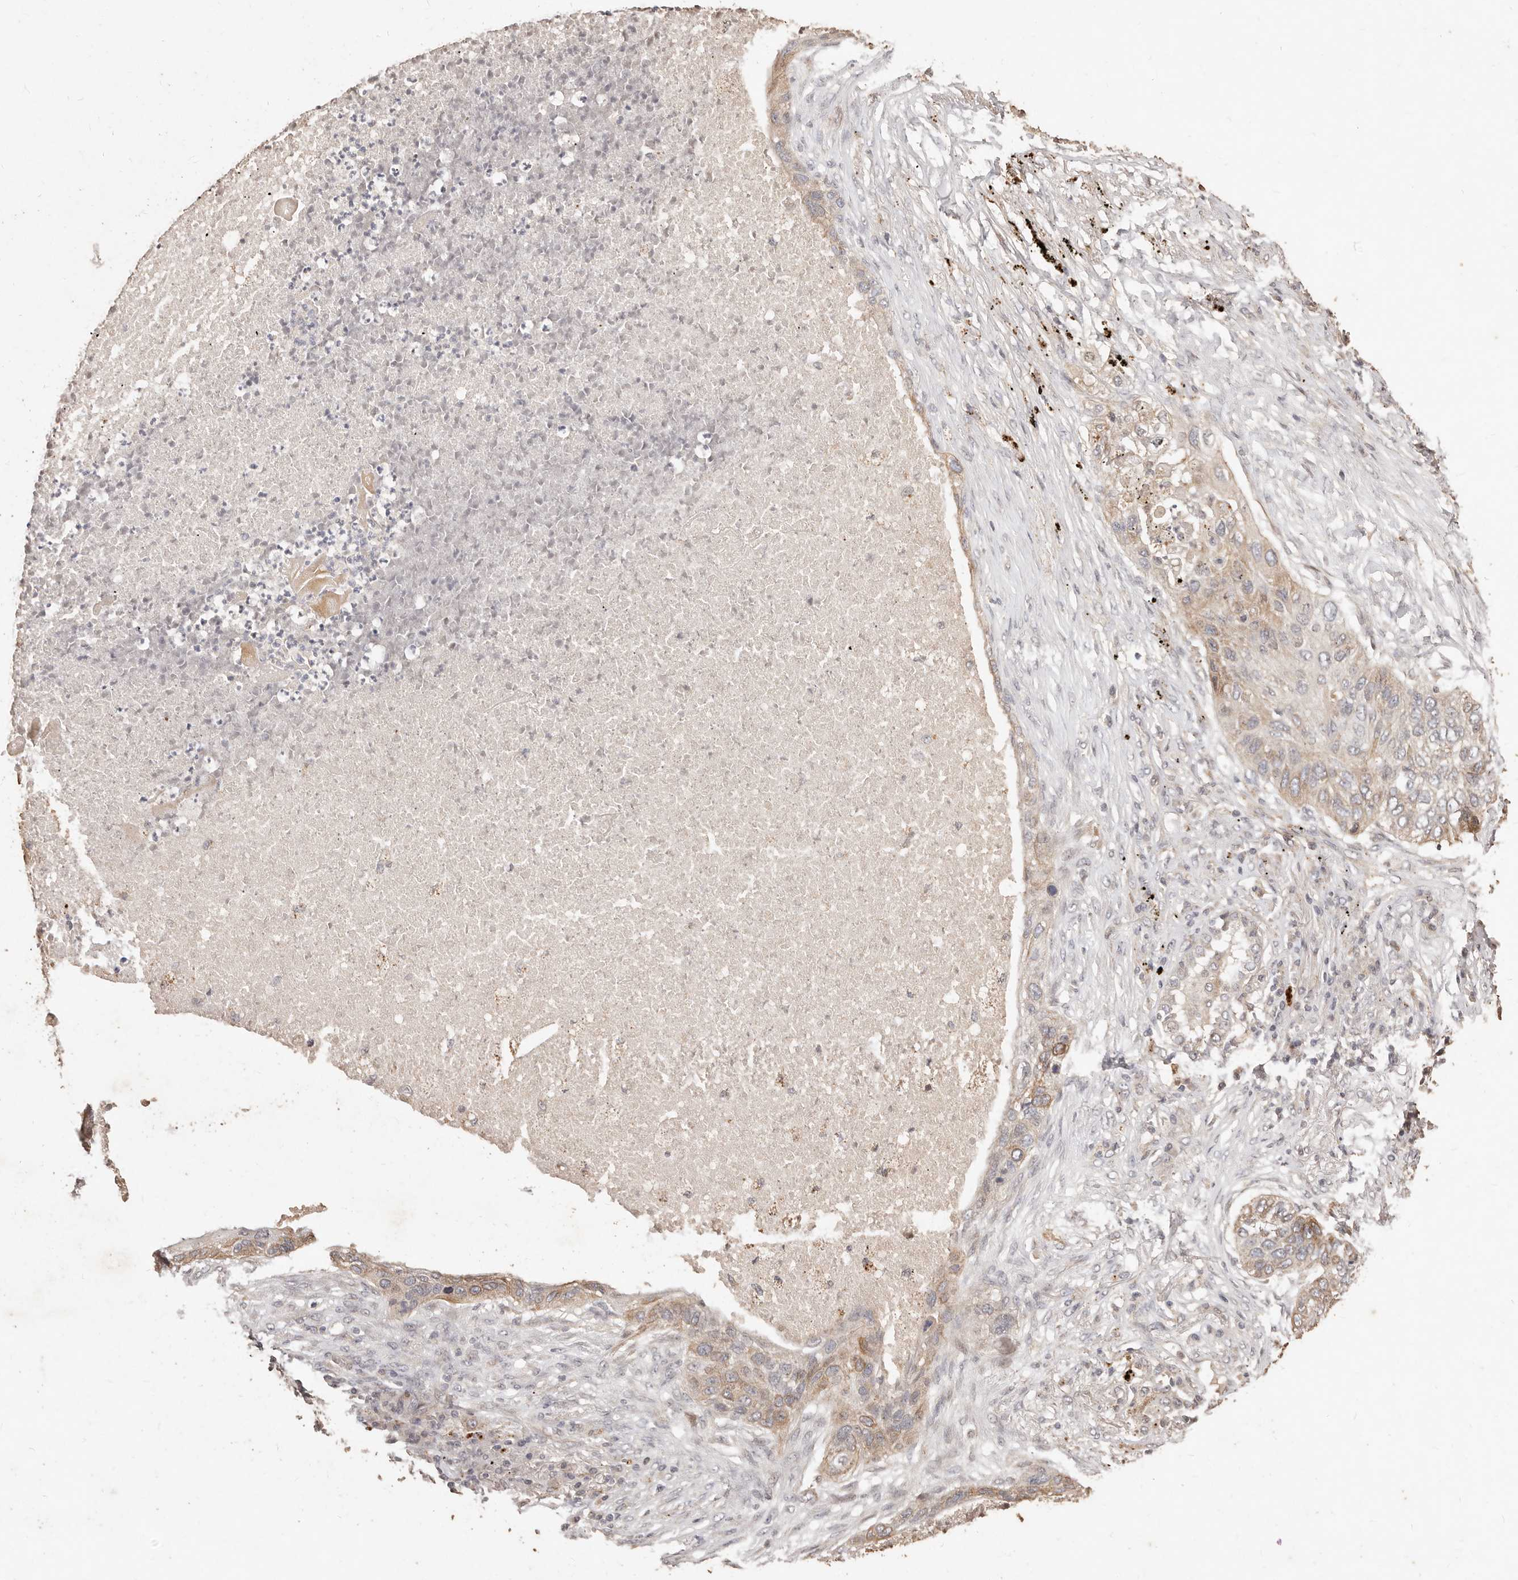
{"staining": {"intensity": "weak", "quantity": "25%-75%", "location": "cytoplasmic/membranous"}, "tissue": "lung cancer", "cell_type": "Tumor cells", "image_type": "cancer", "snomed": [{"axis": "morphology", "description": "Squamous cell carcinoma, NOS"}, {"axis": "topography", "description": "Lung"}], "caption": "Immunohistochemistry staining of lung squamous cell carcinoma, which displays low levels of weak cytoplasmic/membranous expression in approximately 25%-75% of tumor cells indicating weak cytoplasmic/membranous protein expression. The staining was performed using DAB (brown) for protein detection and nuclei were counterstained in hematoxylin (blue).", "gene": "KIF9", "patient": {"sex": "female", "age": 63}}